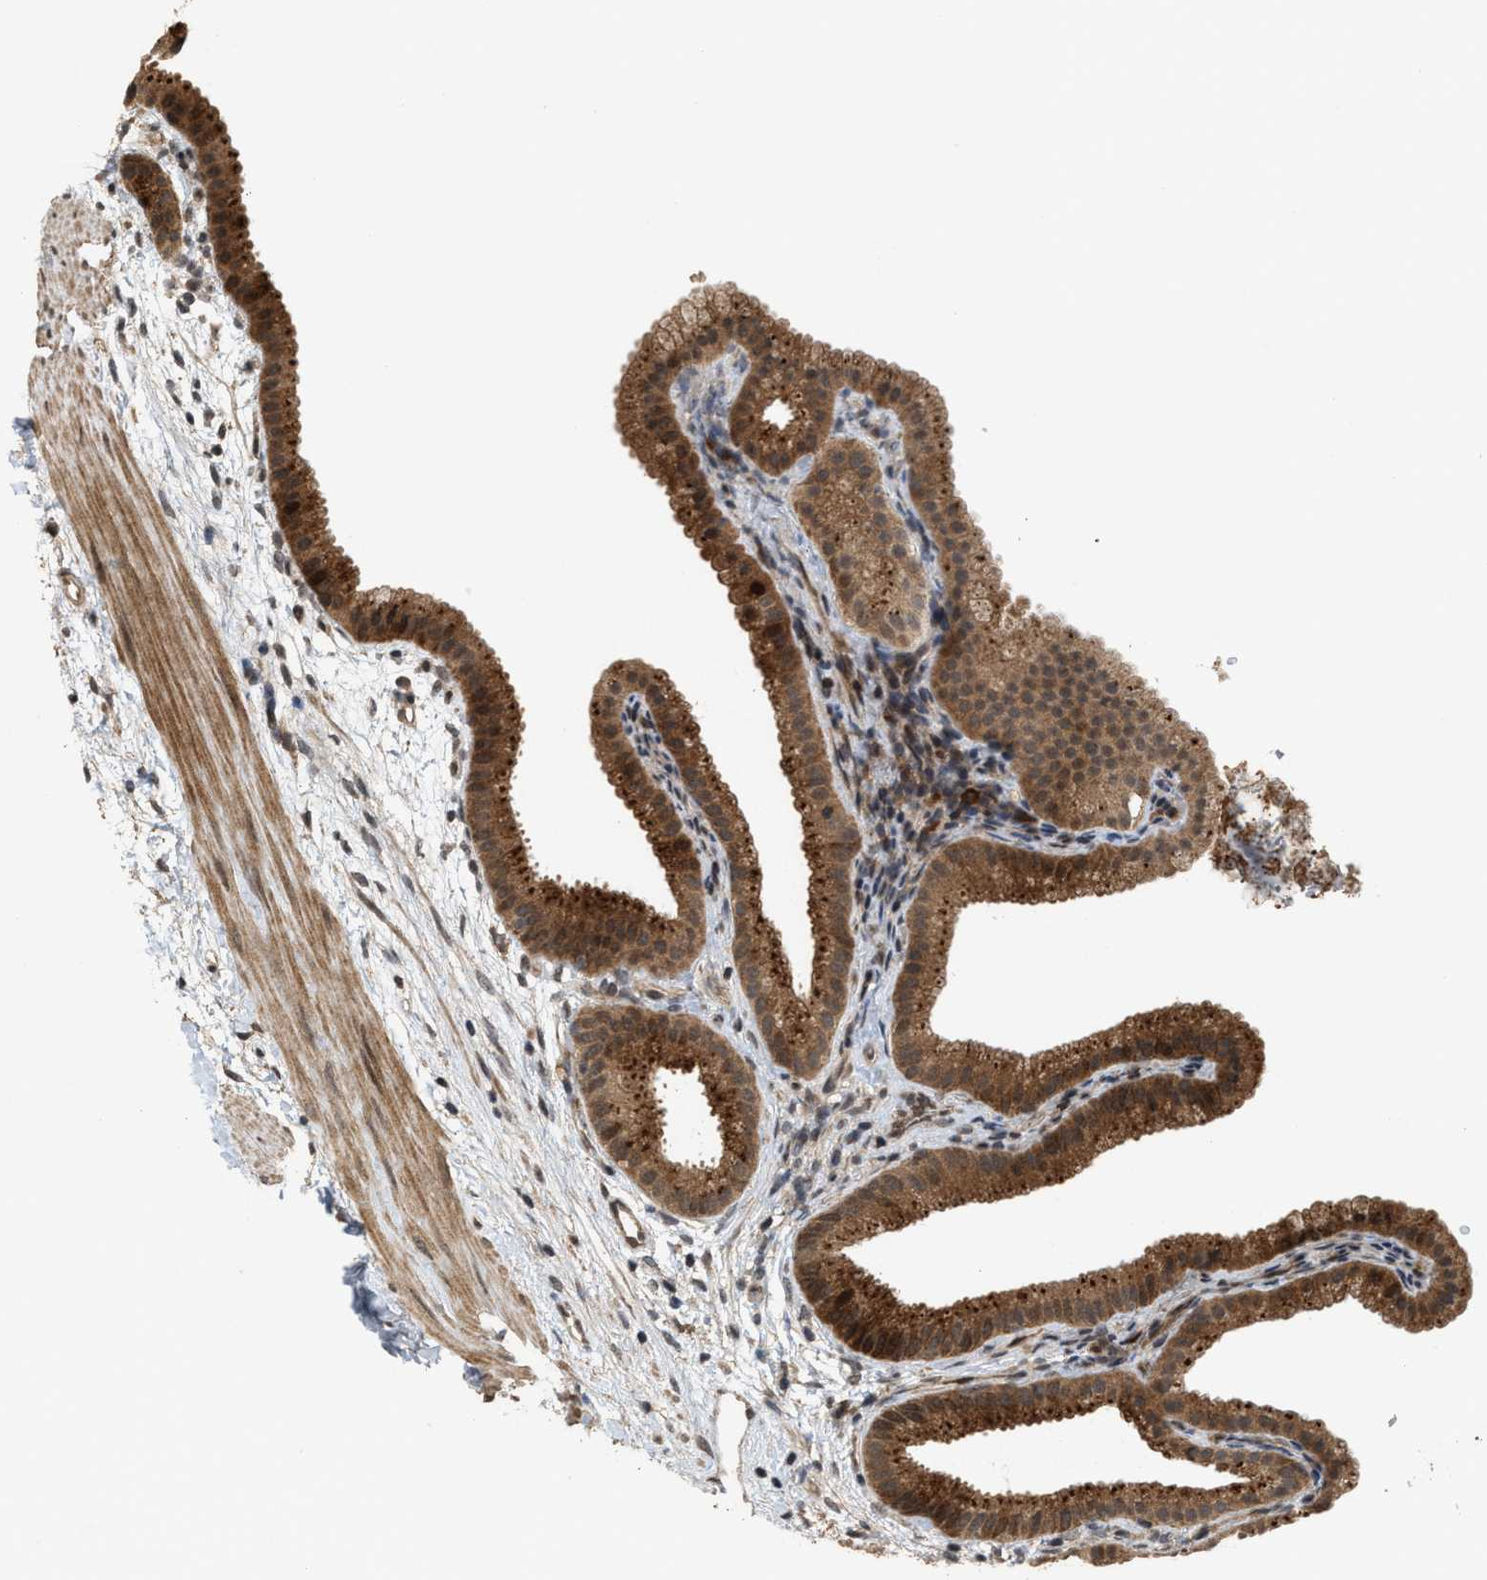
{"staining": {"intensity": "strong", "quantity": ">75%", "location": "cytoplasmic/membranous,nuclear"}, "tissue": "gallbladder", "cell_type": "Glandular cells", "image_type": "normal", "snomed": [{"axis": "morphology", "description": "Normal tissue, NOS"}, {"axis": "topography", "description": "Gallbladder"}], "caption": "Gallbladder stained with DAB (3,3'-diaminobenzidine) IHC displays high levels of strong cytoplasmic/membranous,nuclear expression in approximately >75% of glandular cells. (Stains: DAB in brown, nuclei in blue, Microscopy: brightfield microscopy at high magnification).", "gene": "ELP2", "patient": {"sex": "female", "age": 64}}